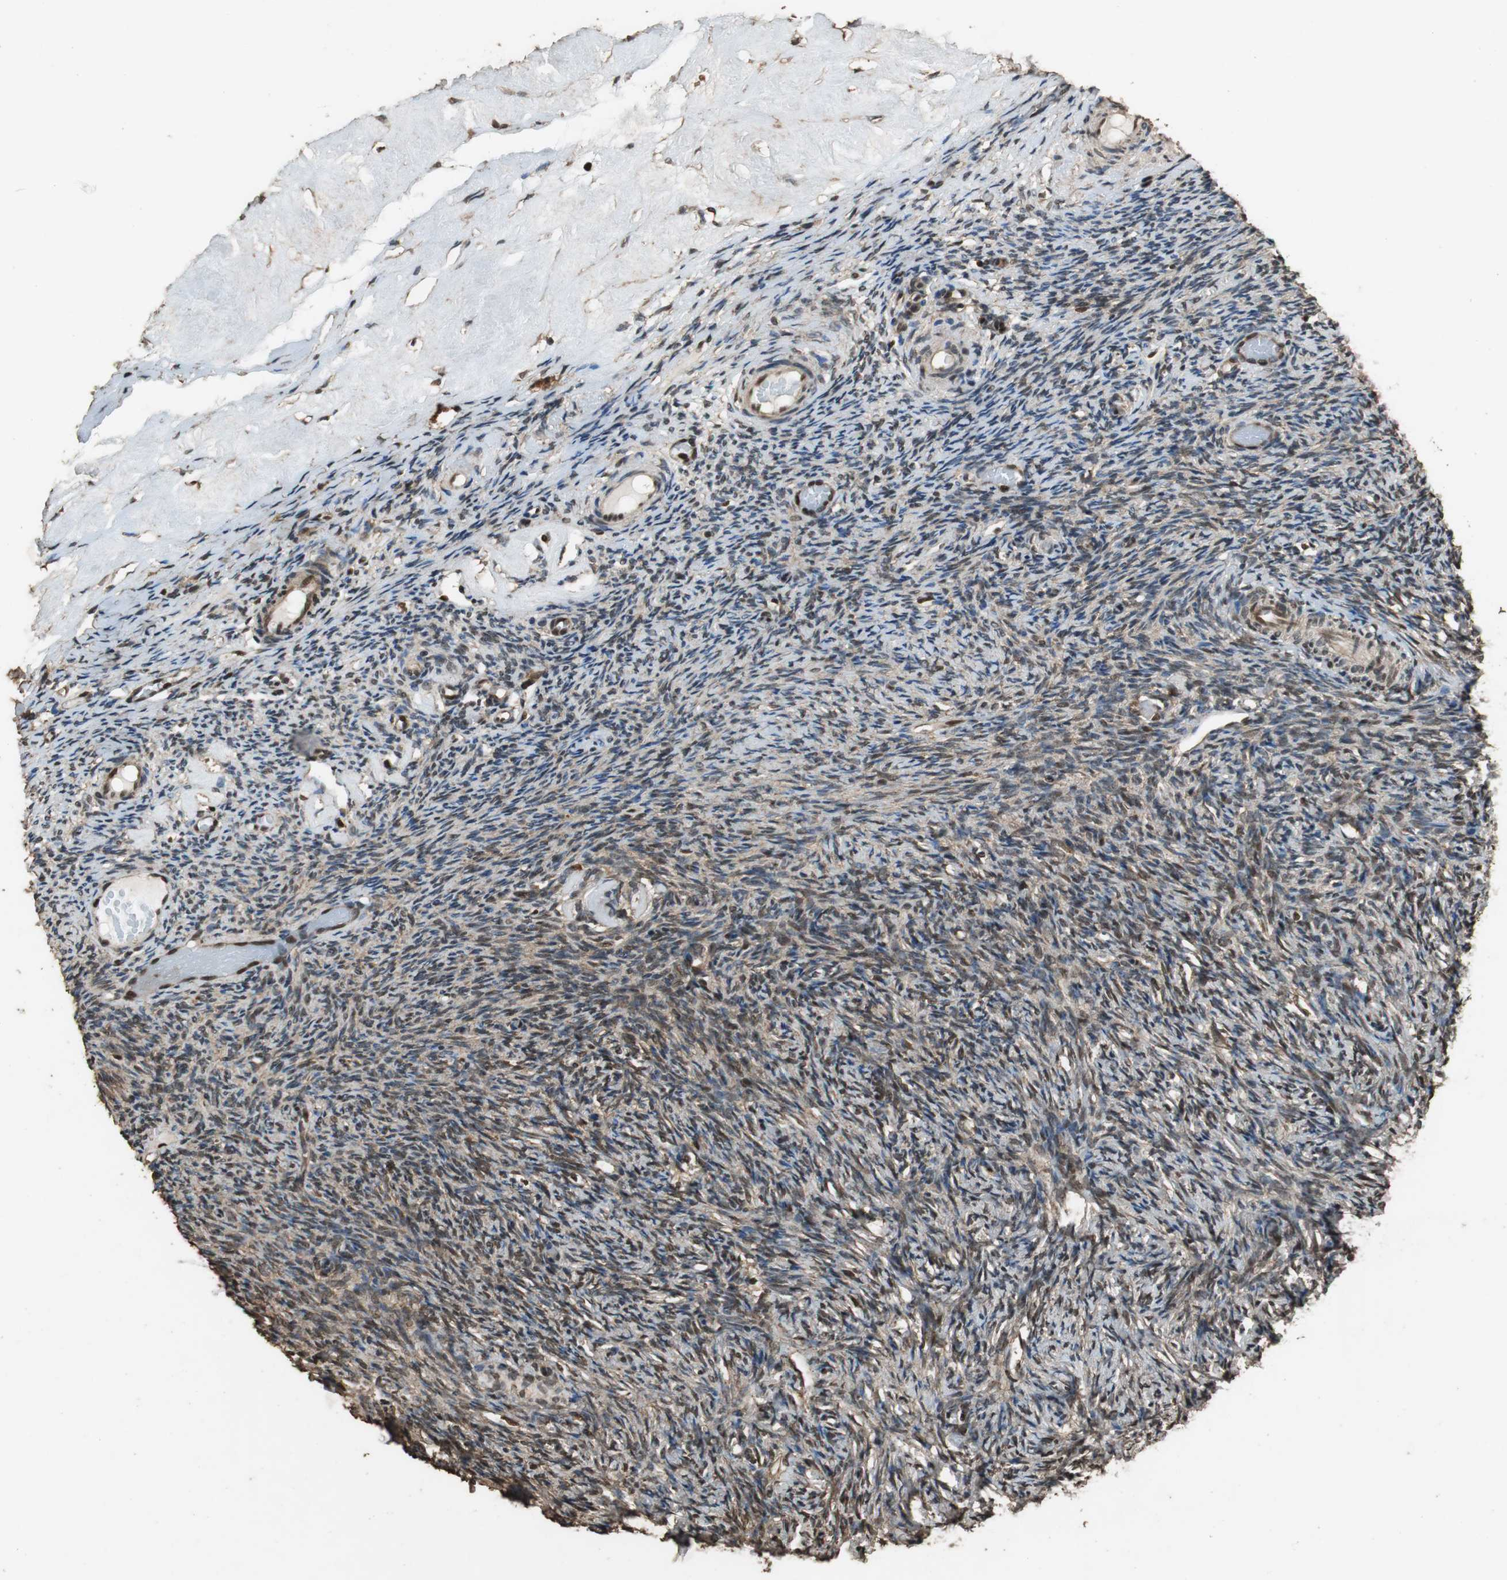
{"staining": {"intensity": "strong", "quantity": ">75%", "location": "cytoplasmic/membranous,nuclear"}, "tissue": "ovary", "cell_type": "Follicle cells", "image_type": "normal", "snomed": [{"axis": "morphology", "description": "Normal tissue, NOS"}, {"axis": "topography", "description": "Ovary"}], "caption": "The image demonstrates staining of unremarkable ovary, revealing strong cytoplasmic/membranous,nuclear protein positivity (brown color) within follicle cells. (brown staining indicates protein expression, while blue staining denotes nuclei).", "gene": "ZNF18", "patient": {"sex": "female", "age": 60}}